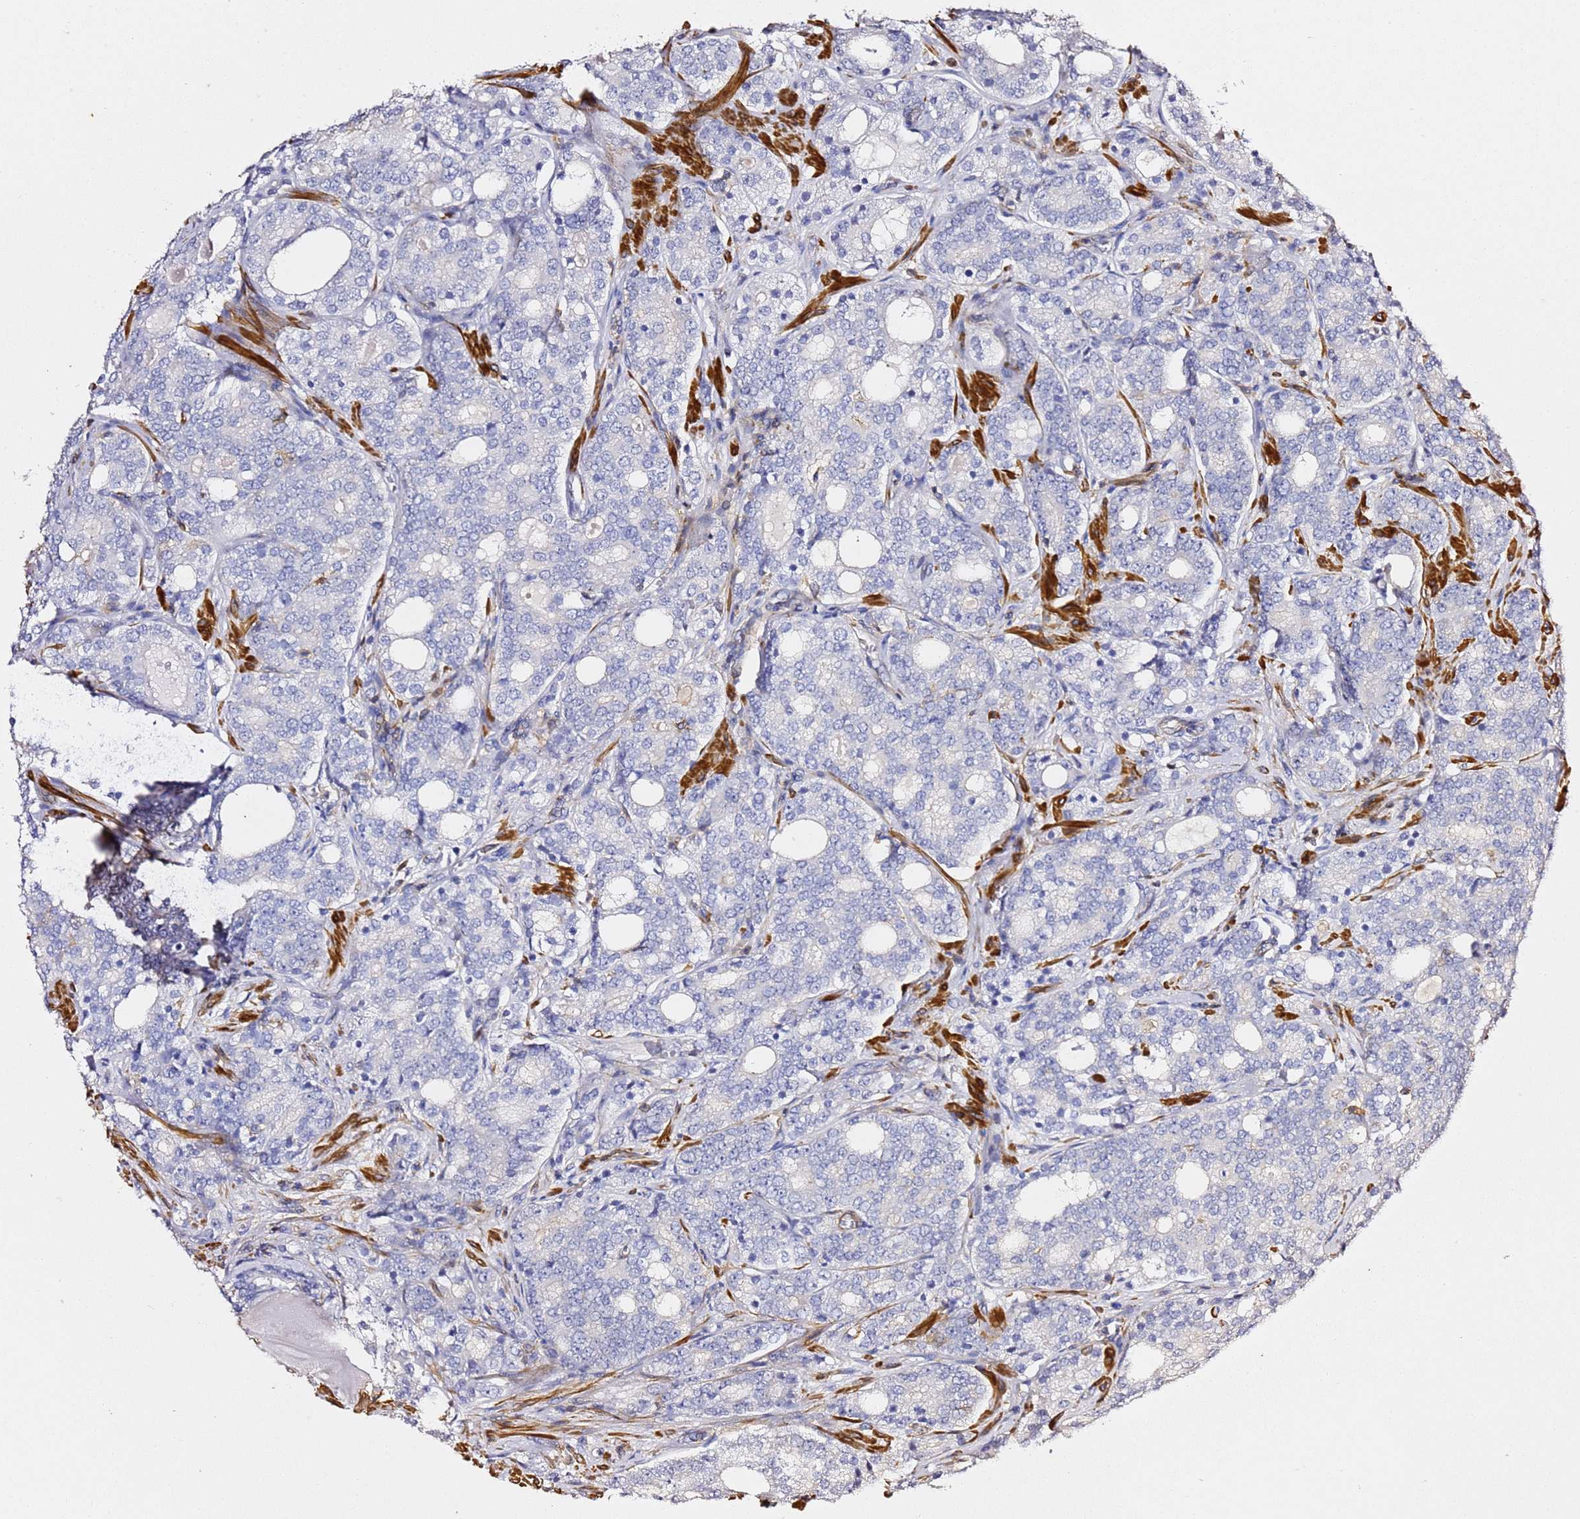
{"staining": {"intensity": "negative", "quantity": "none", "location": "none"}, "tissue": "prostate cancer", "cell_type": "Tumor cells", "image_type": "cancer", "snomed": [{"axis": "morphology", "description": "Adenocarcinoma, High grade"}, {"axis": "topography", "description": "Prostate"}], "caption": "Immunohistochemical staining of human prostate adenocarcinoma (high-grade) displays no significant expression in tumor cells. Nuclei are stained in blue.", "gene": "ZNF671", "patient": {"sex": "male", "age": 64}}